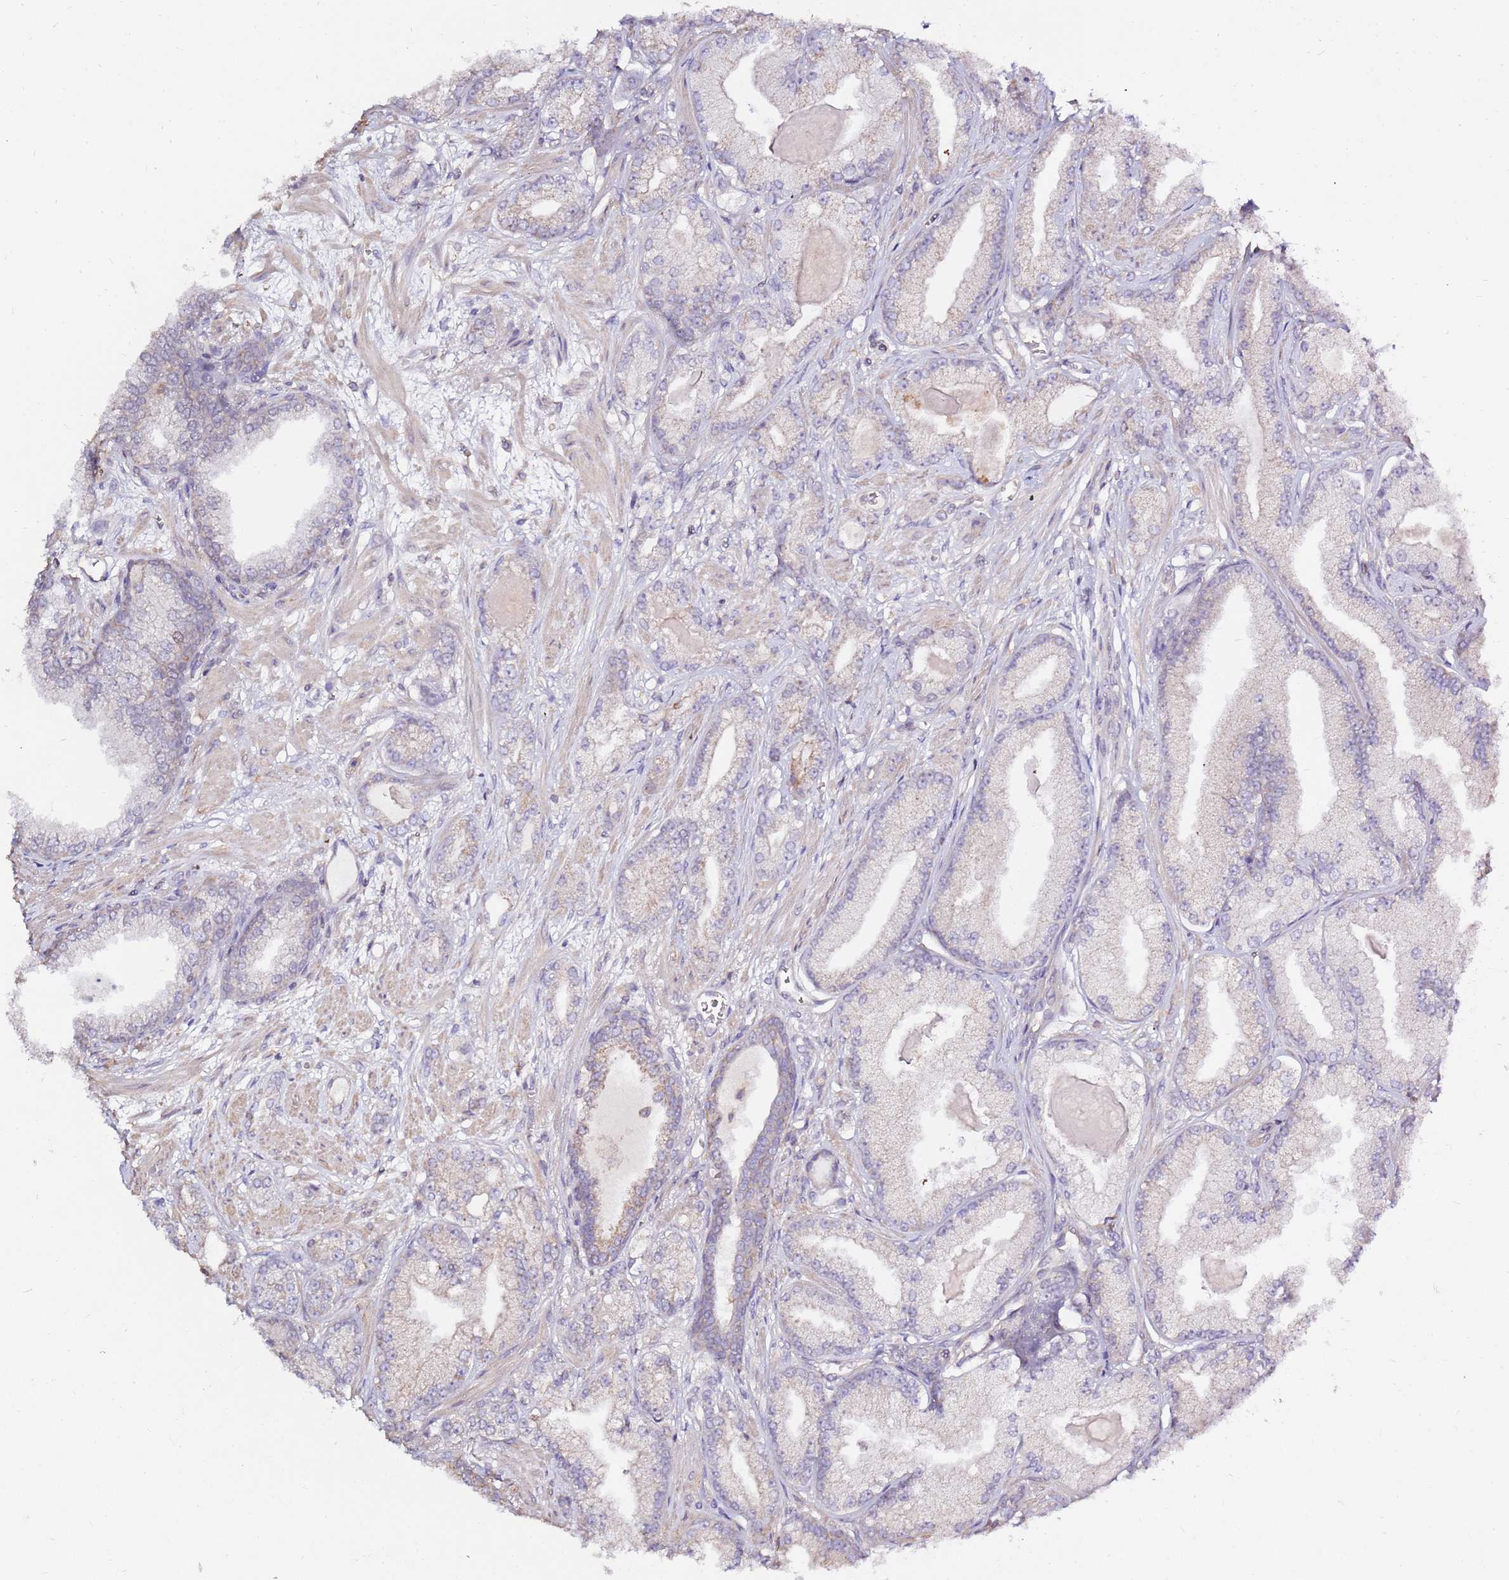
{"staining": {"intensity": "negative", "quantity": "none", "location": "none"}, "tissue": "prostate cancer", "cell_type": "Tumor cells", "image_type": "cancer", "snomed": [{"axis": "morphology", "description": "Adenocarcinoma, Low grade"}, {"axis": "topography", "description": "Prostate"}], "caption": "High magnification brightfield microscopy of prostate cancer stained with DAB (3,3'-diaminobenzidine) (brown) and counterstained with hematoxylin (blue): tumor cells show no significant staining.", "gene": "EVA1B", "patient": {"sex": "male", "age": 64}}